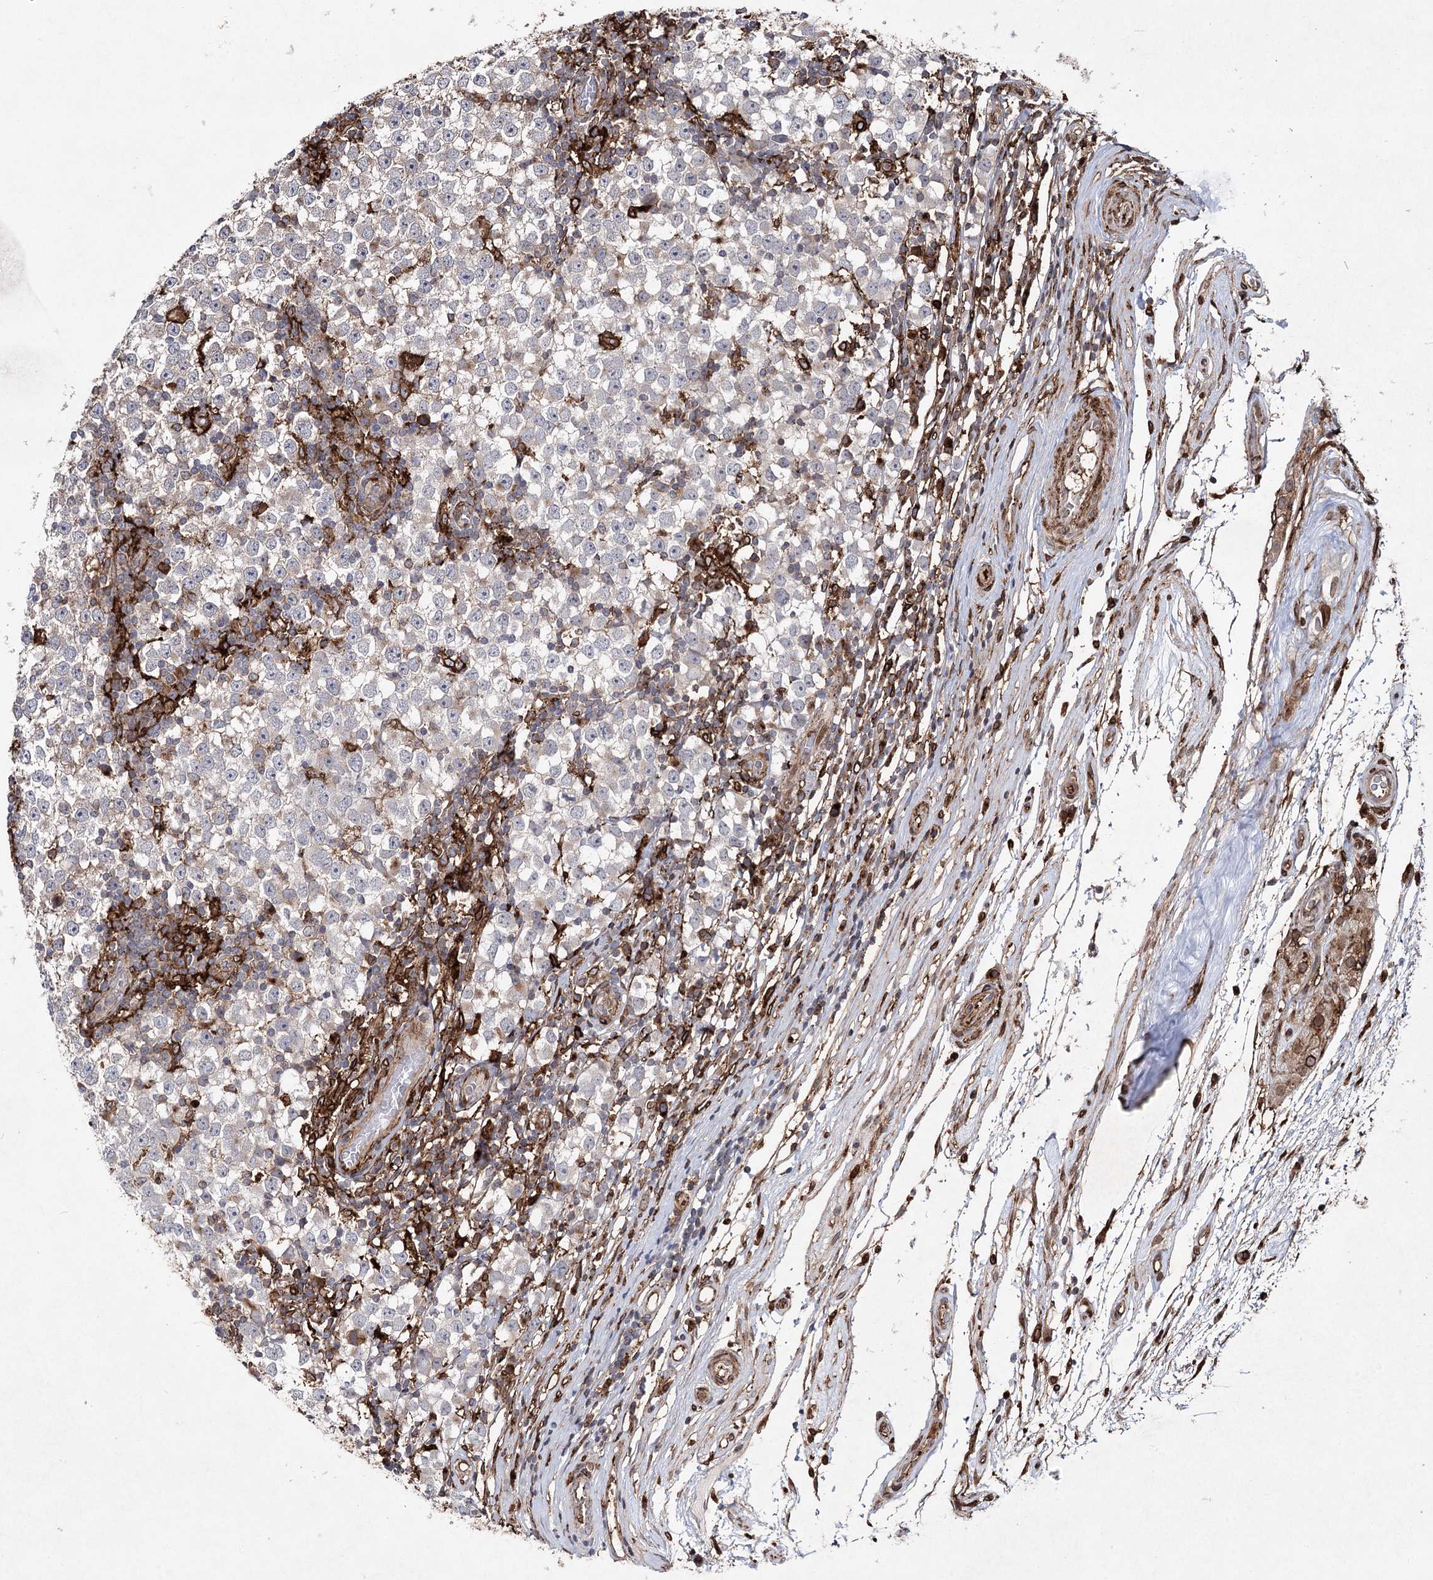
{"staining": {"intensity": "negative", "quantity": "none", "location": "none"}, "tissue": "testis cancer", "cell_type": "Tumor cells", "image_type": "cancer", "snomed": [{"axis": "morphology", "description": "Seminoma, NOS"}, {"axis": "topography", "description": "Testis"}], "caption": "The immunohistochemistry photomicrograph has no significant positivity in tumor cells of testis cancer tissue. (DAB (3,3'-diaminobenzidine) IHC with hematoxylin counter stain).", "gene": "DCUN1D4", "patient": {"sex": "male", "age": 65}}